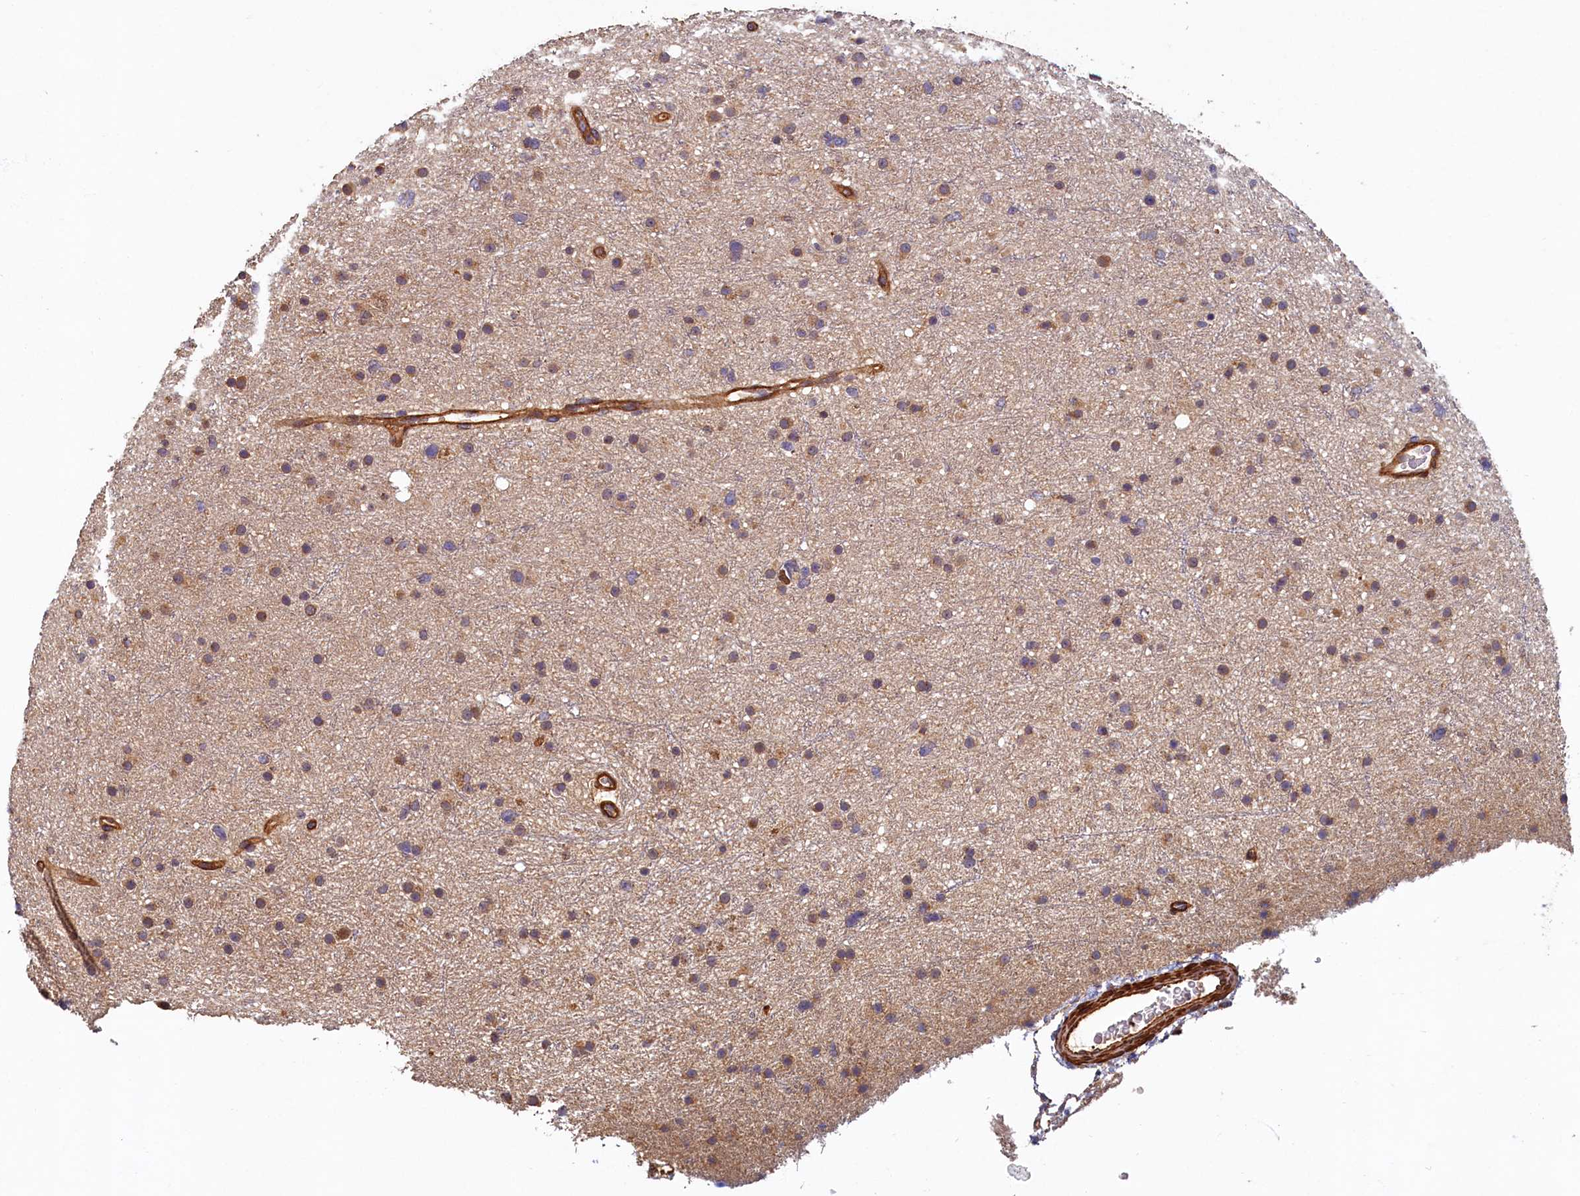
{"staining": {"intensity": "moderate", "quantity": "25%-75%", "location": "cytoplasmic/membranous"}, "tissue": "glioma", "cell_type": "Tumor cells", "image_type": "cancer", "snomed": [{"axis": "morphology", "description": "Glioma, malignant, Low grade"}, {"axis": "topography", "description": "Cerebral cortex"}], "caption": "This image demonstrates IHC staining of malignant glioma (low-grade), with medium moderate cytoplasmic/membranous expression in approximately 25%-75% of tumor cells.", "gene": "CCDC102B", "patient": {"sex": "female", "age": 39}}